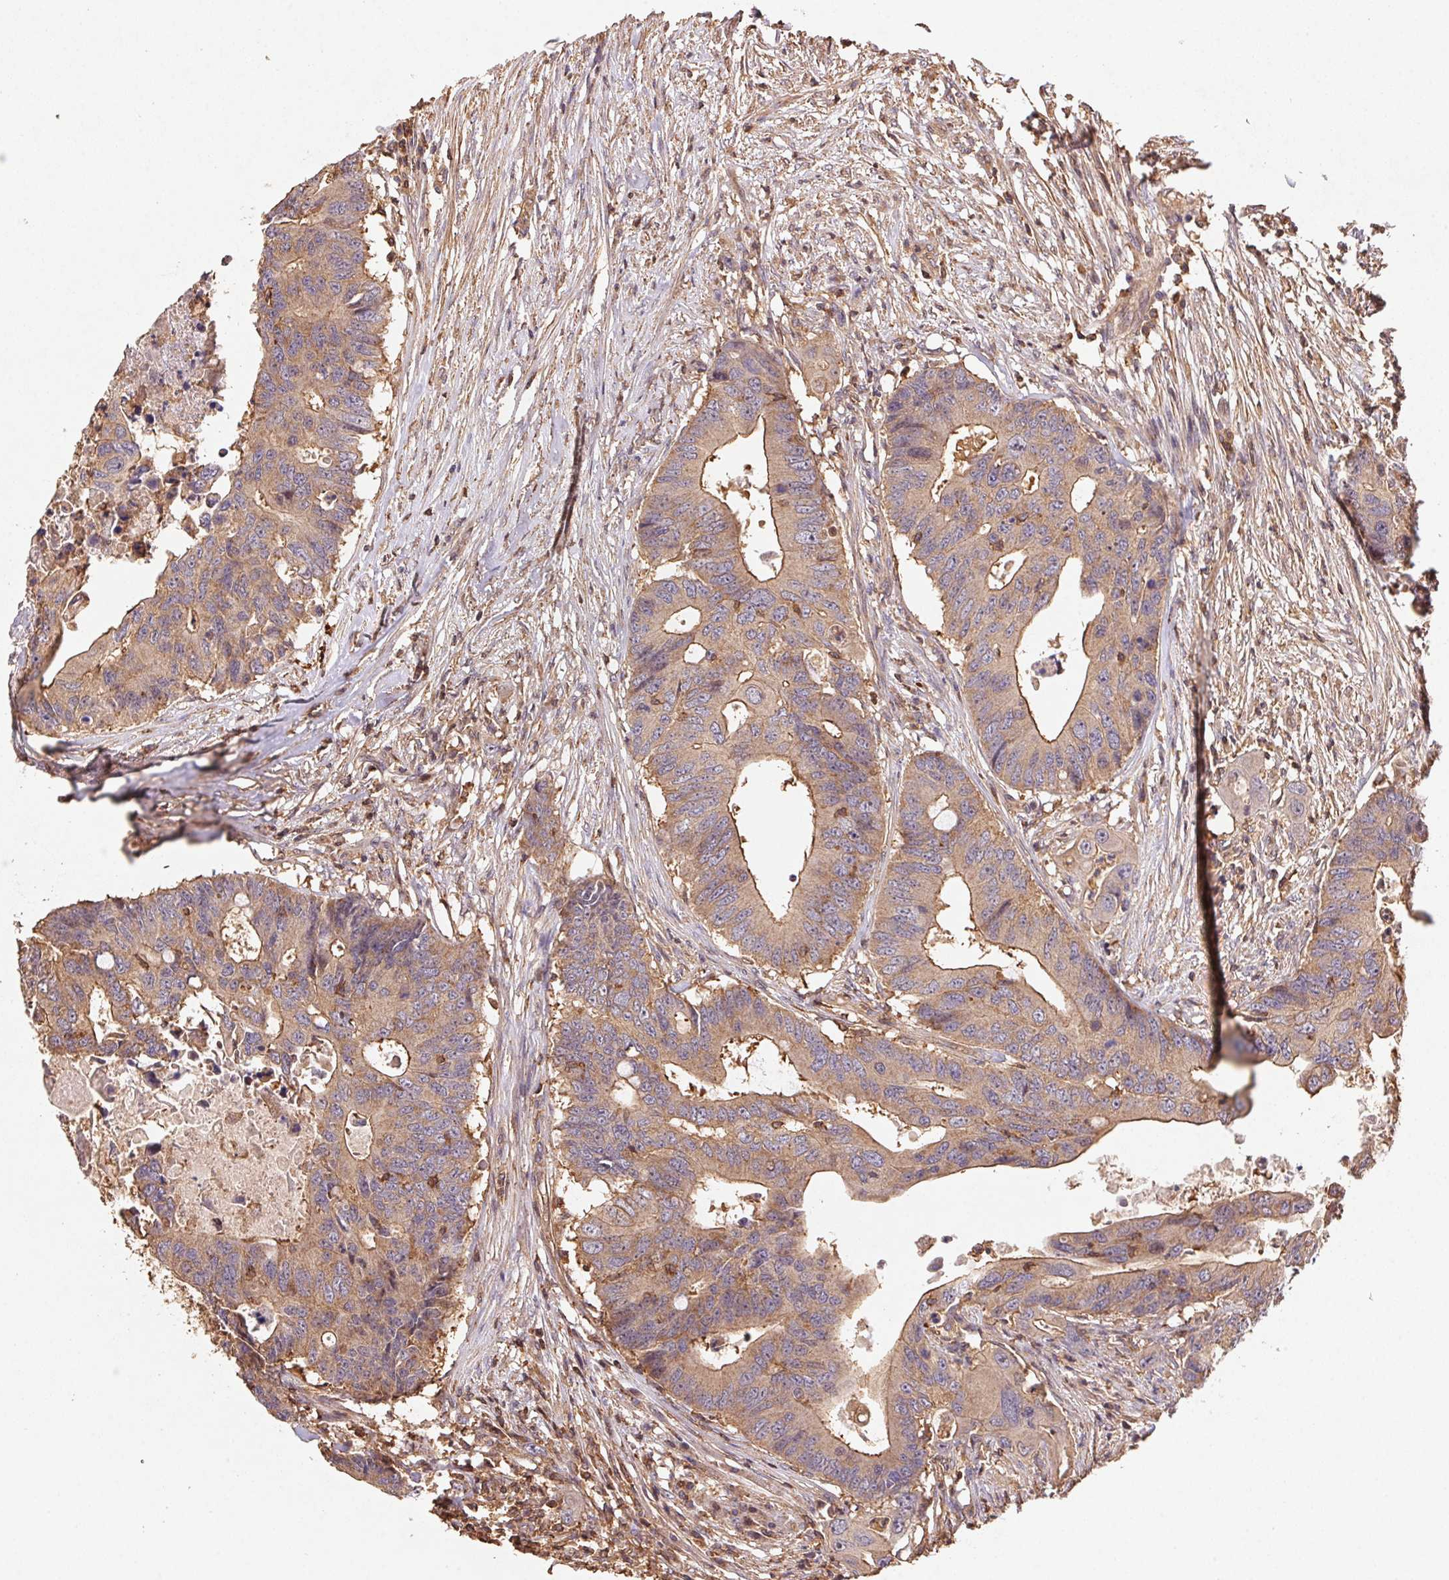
{"staining": {"intensity": "moderate", "quantity": "25%-75%", "location": "cytoplasmic/membranous"}, "tissue": "colorectal cancer", "cell_type": "Tumor cells", "image_type": "cancer", "snomed": [{"axis": "morphology", "description": "Adenocarcinoma, NOS"}, {"axis": "topography", "description": "Colon"}], "caption": "Protein staining displays moderate cytoplasmic/membranous staining in approximately 25%-75% of tumor cells in colorectal cancer (adenocarcinoma).", "gene": "ATG10", "patient": {"sex": "male", "age": 71}}